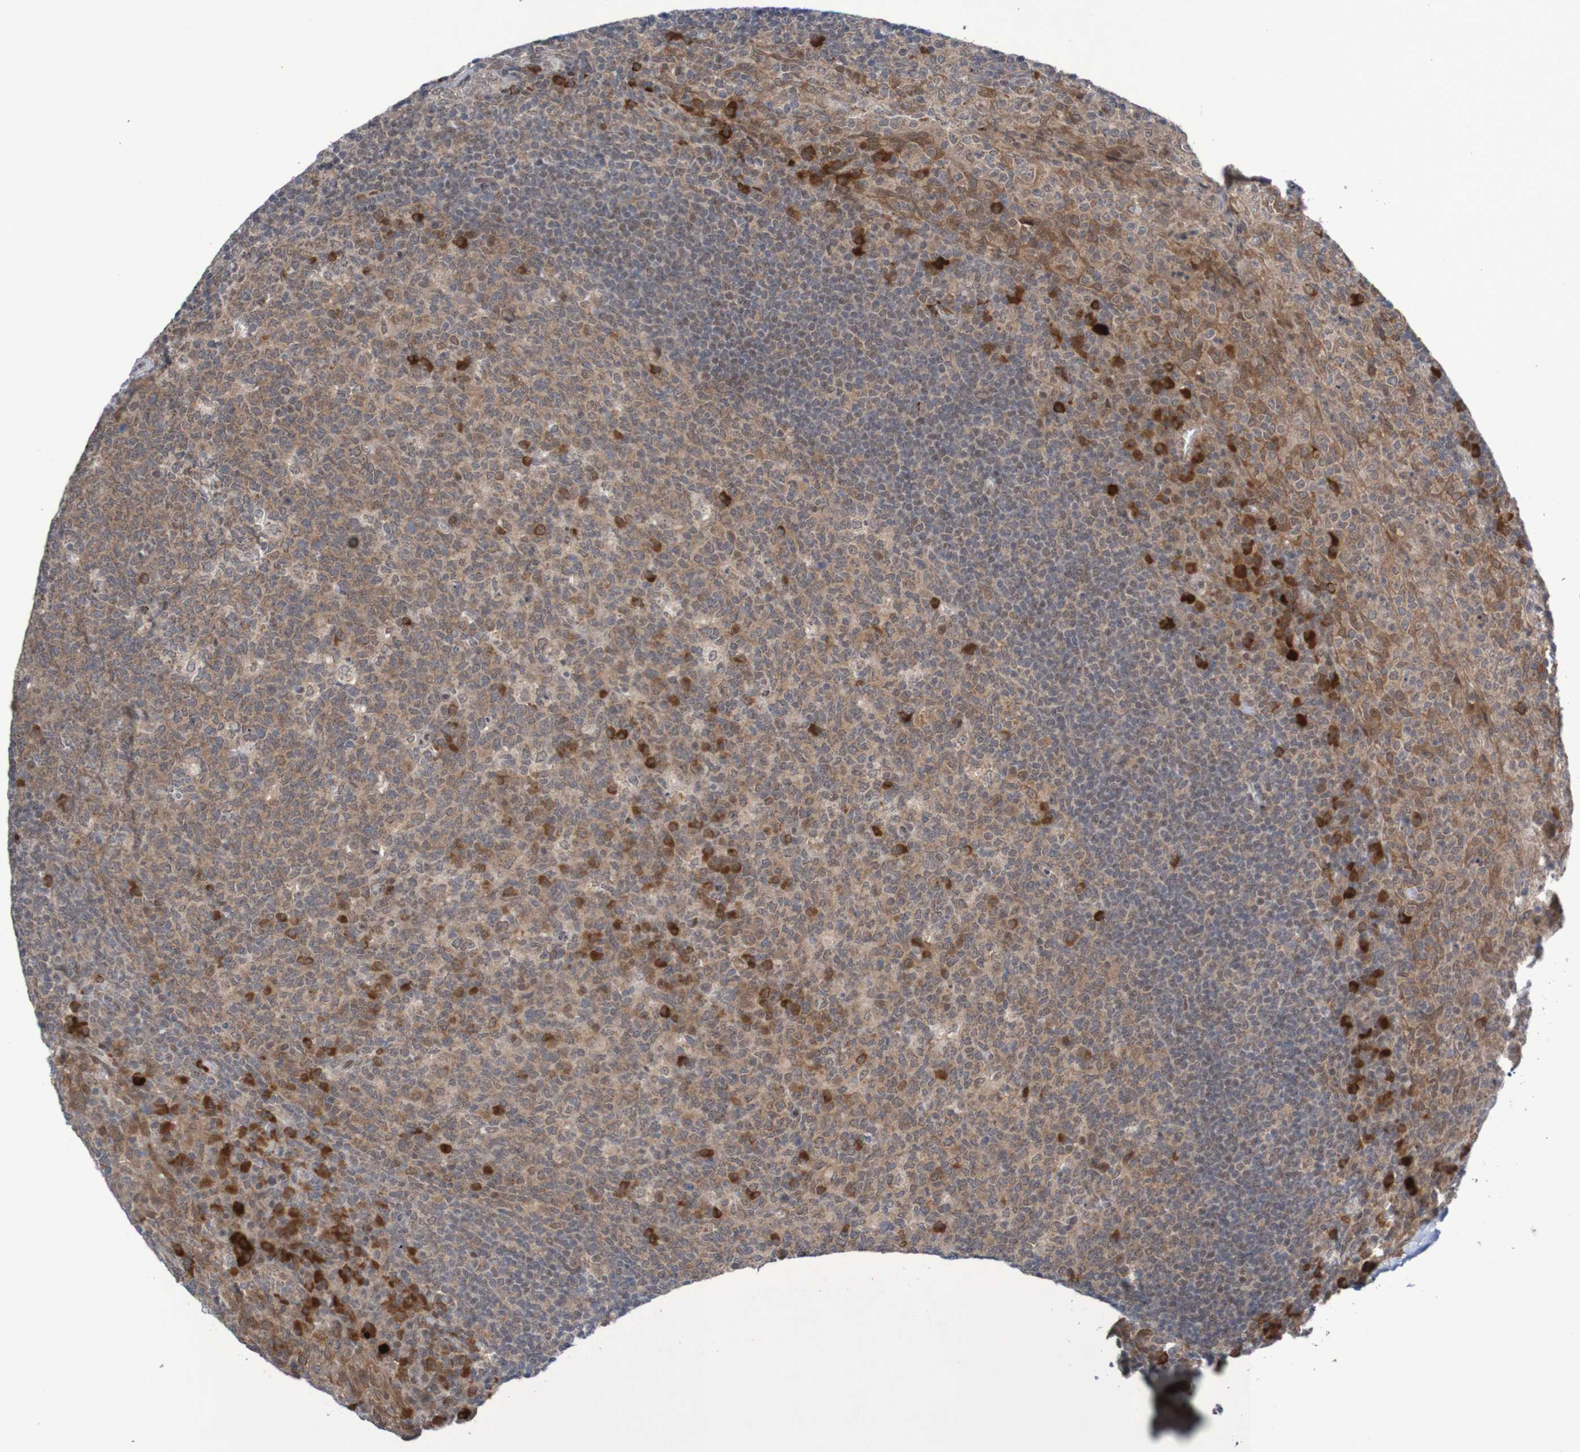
{"staining": {"intensity": "negative", "quantity": "none", "location": "none"}, "tissue": "tonsil", "cell_type": "Germinal center cells", "image_type": "normal", "snomed": [{"axis": "morphology", "description": "Normal tissue, NOS"}, {"axis": "topography", "description": "Tonsil"}], "caption": "Immunohistochemistry (IHC) micrograph of normal tonsil: tonsil stained with DAB (3,3'-diaminobenzidine) reveals no significant protein positivity in germinal center cells. Brightfield microscopy of IHC stained with DAB (brown) and hematoxylin (blue), captured at high magnification.", "gene": "ITLN1", "patient": {"sex": "male", "age": 17}}